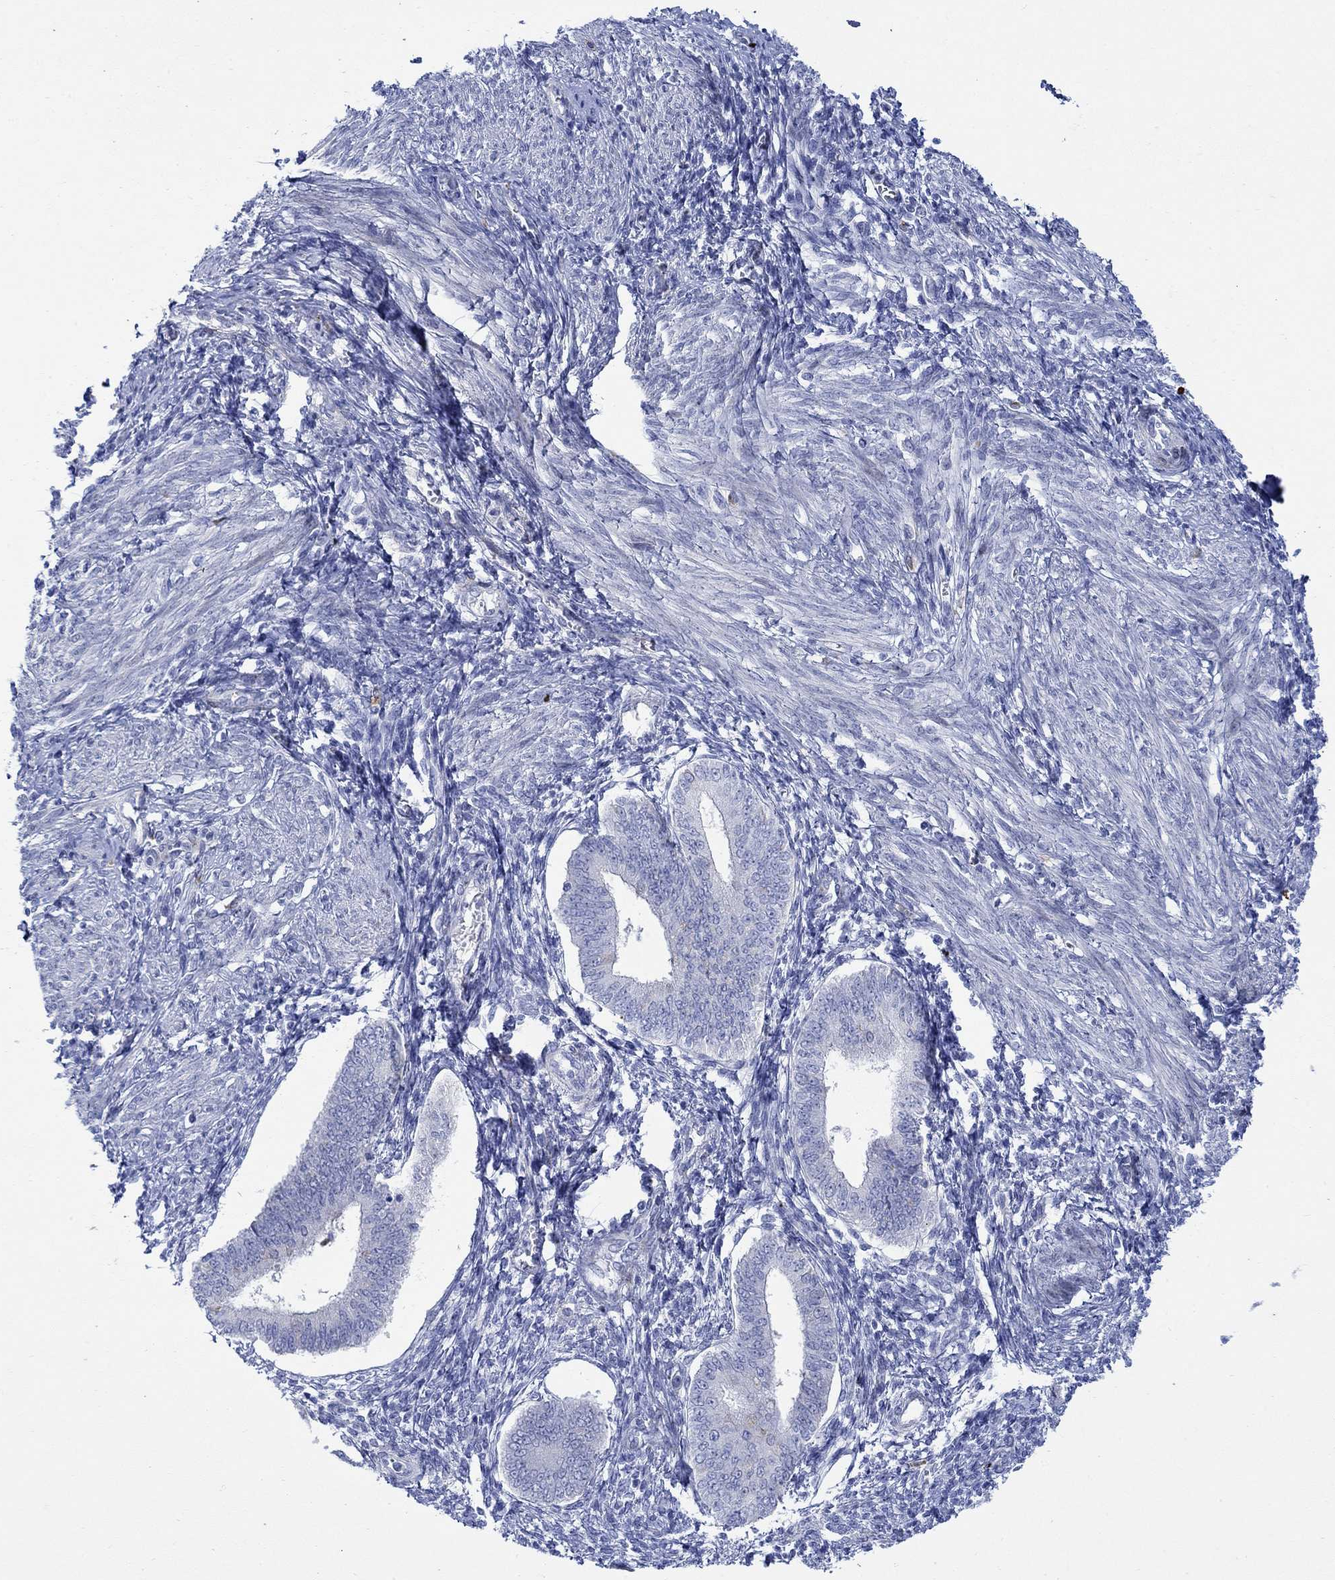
{"staining": {"intensity": "negative", "quantity": "none", "location": "none"}, "tissue": "endometrium", "cell_type": "Cells in endometrial stroma", "image_type": "normal", "snomed": [{"axis": "morphology", "description": "Normal tissue, NOS"}, {"axis": "topography", "description": "Endometrium"}], "caption": "Immunohistochemistry histopathology image of unremarkable human endometrium stained for a protein (brown), which shows no staining in cells in endometrial stroma.", "gene": "KSR2", "patient": {"sex": "female", "age": 42}}